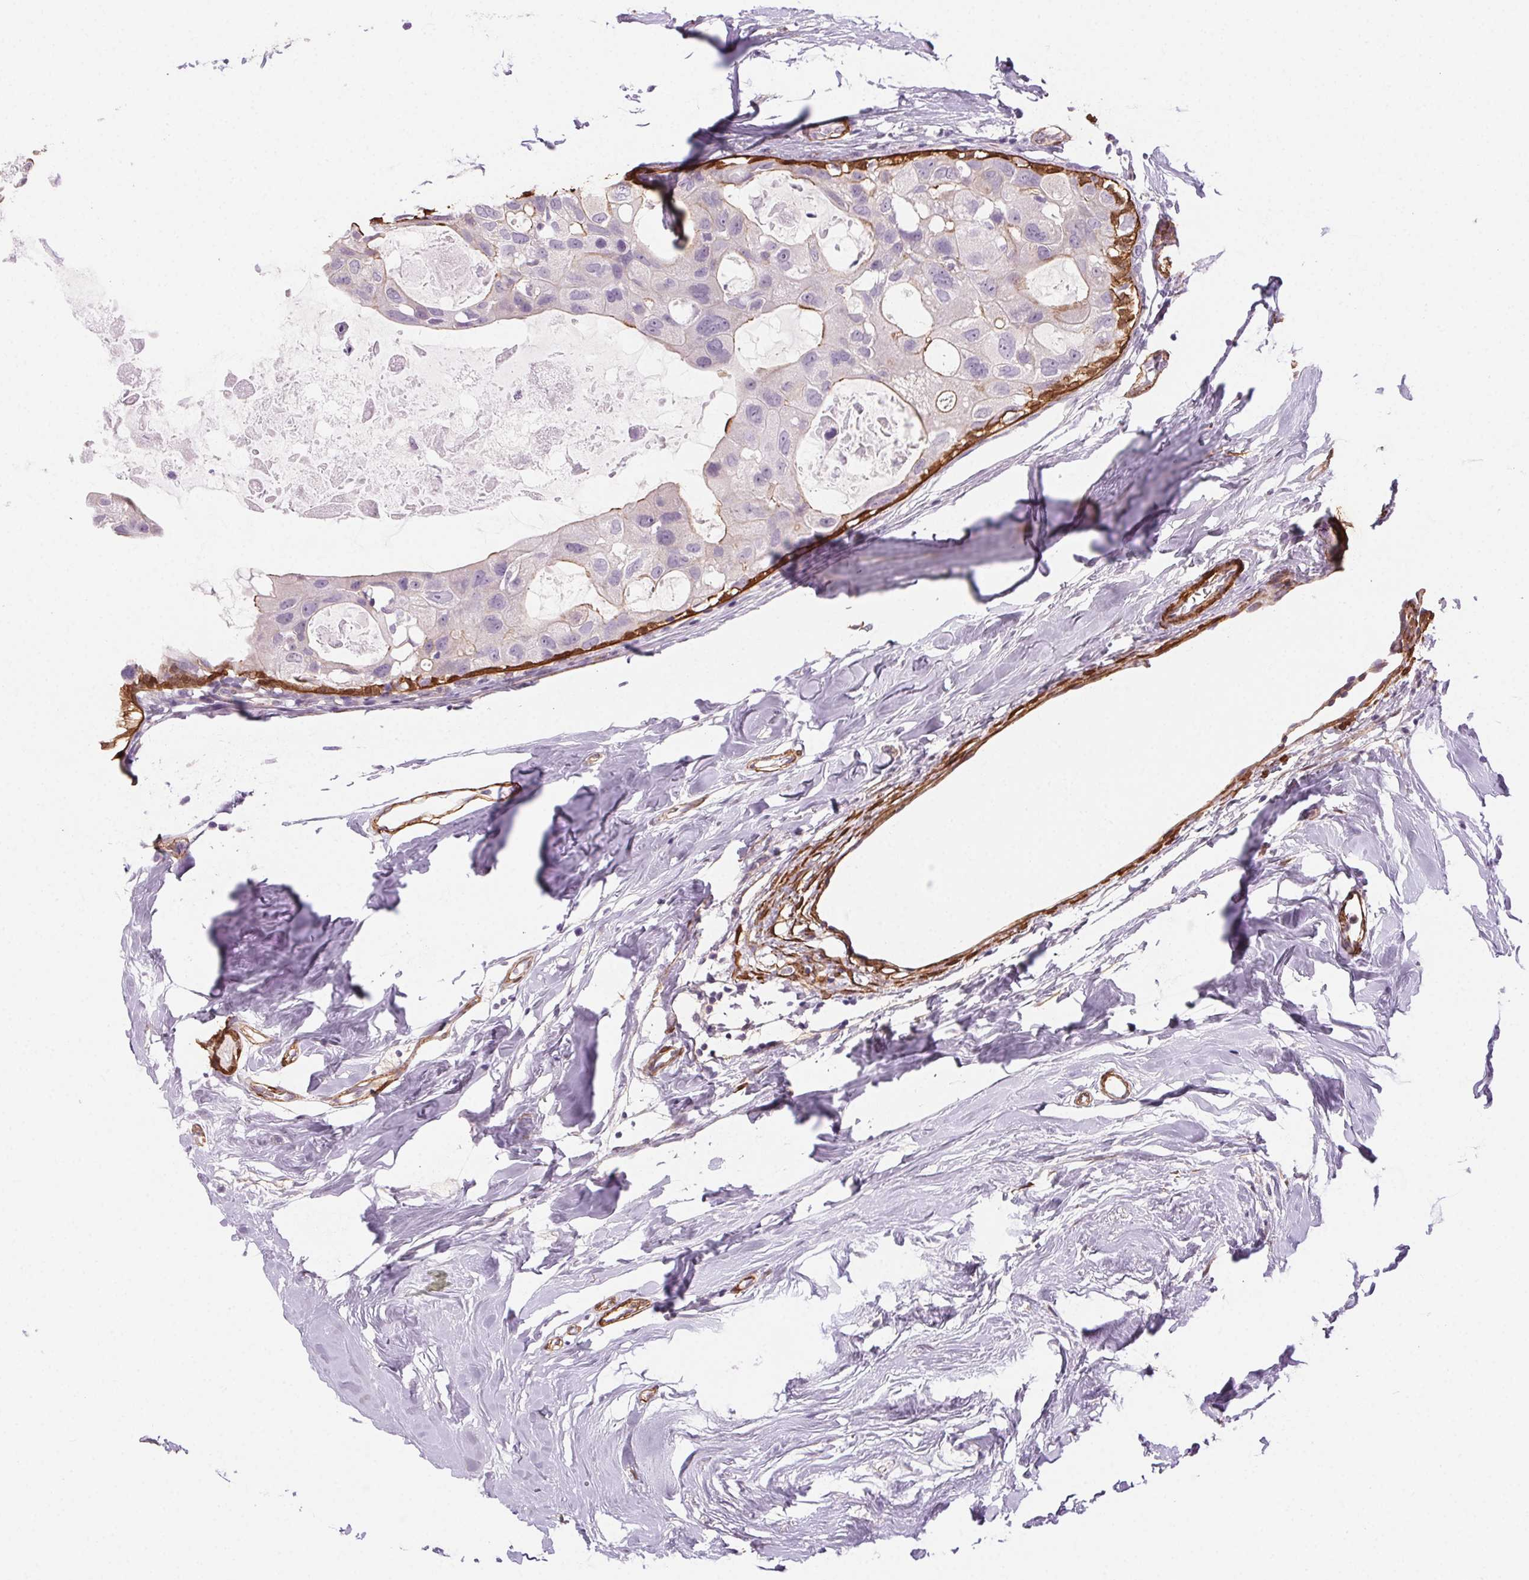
{"staining": {"intensity": "negative", "quantity": "none", "location": "none"}, "tissue": "breast cancer", "cell_type": "Tumor cells", "image_type": "cancer", "snomed": [{"axis": "morphology", "description": "Duct carcinoma"}, {"axis": "topography", "description": "Breast"}], "caption": "There is no significant positivity in tumor cells of infiltrating ductal carcinoma (breast).", "gene": "GPX8", "patient": {"sex": "female", "age": 43}}